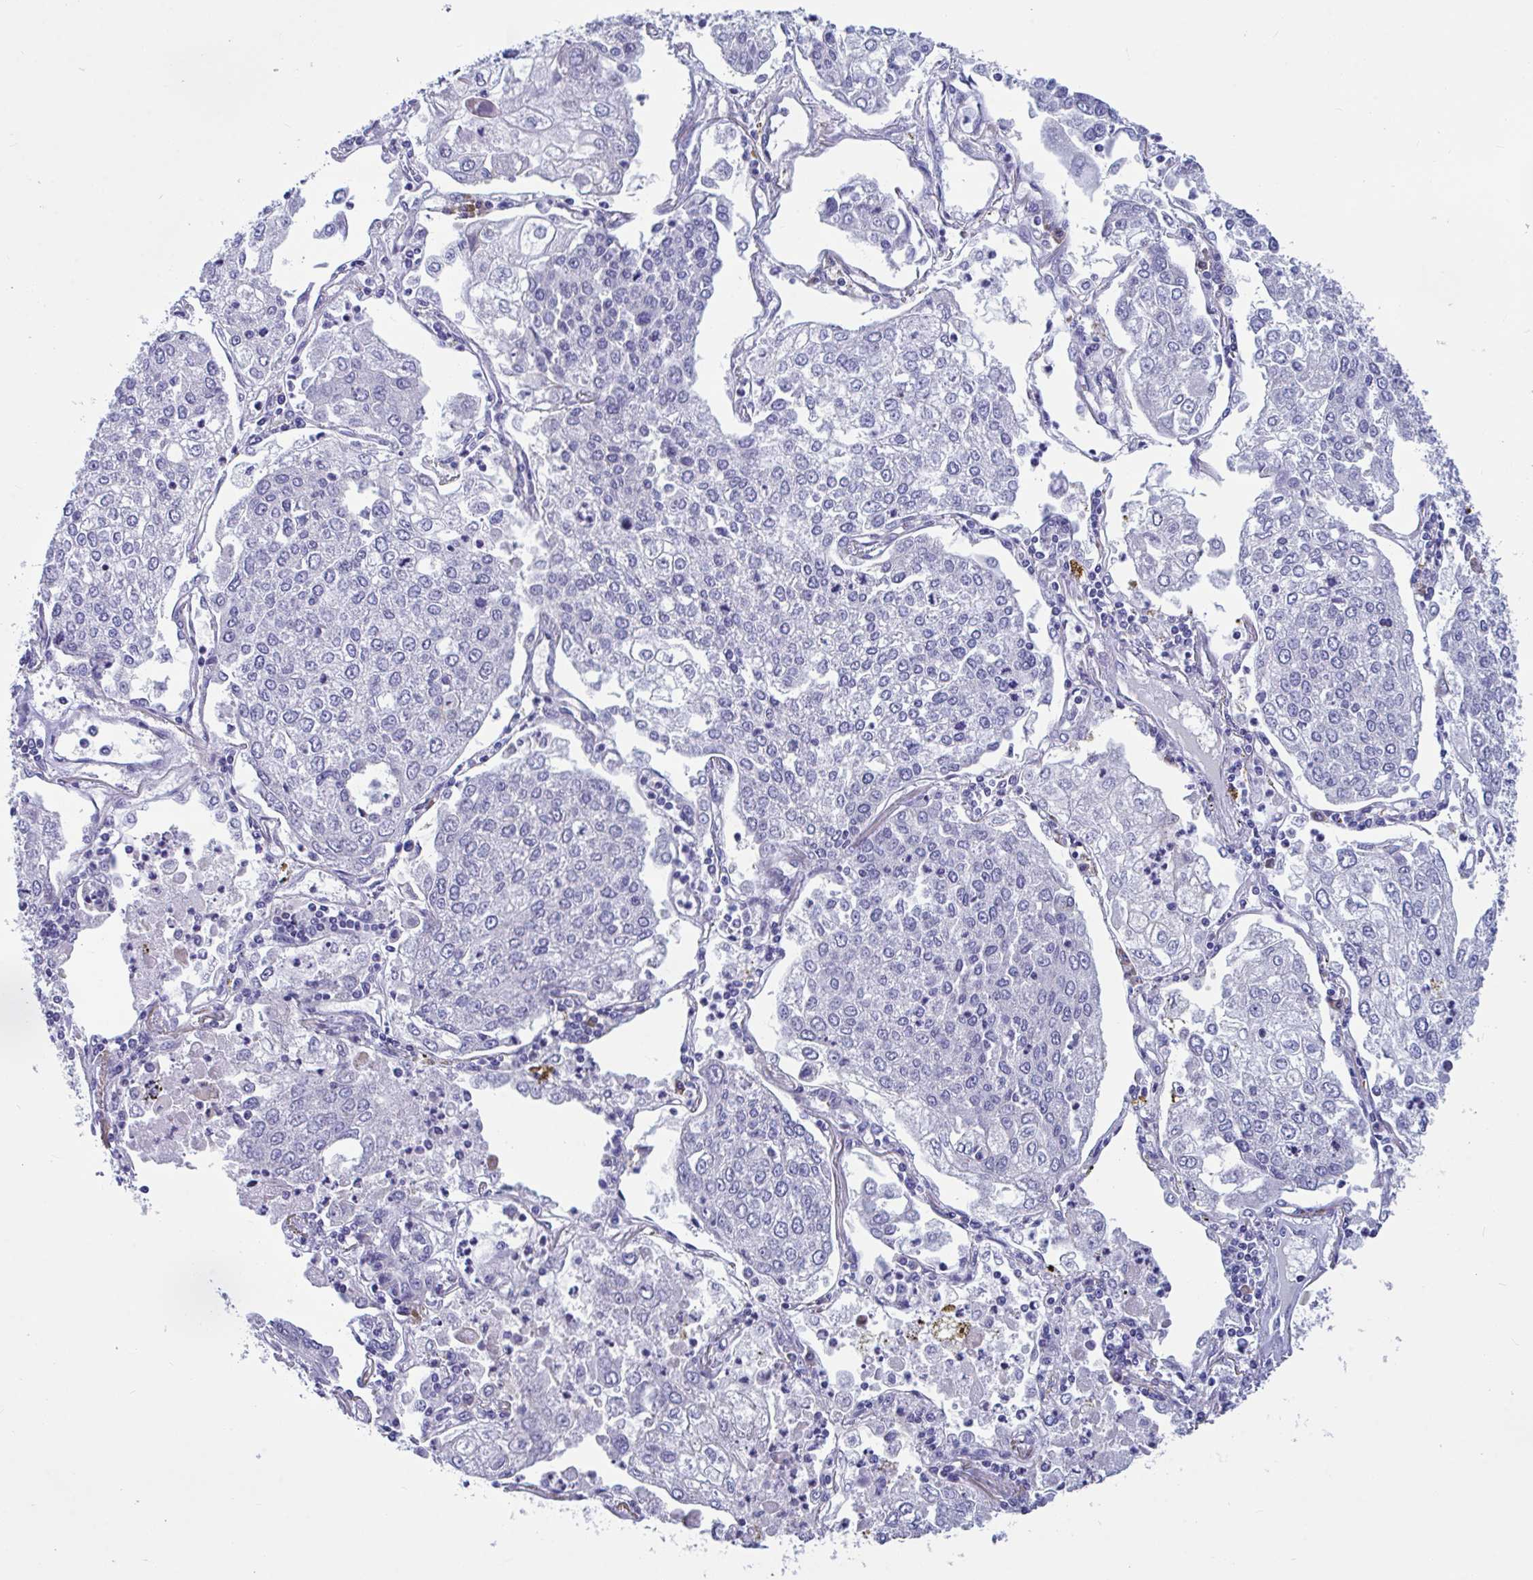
{"staining": {"intensity": "negative", "quantity": "none", "location": "none"}, "tissue": "lung cancer", "cell_type": "Tumor cells", "image_type": "cancer", "snomed": [{"axis": "morphology", "description": "Squamous cell carcinoma, NOS"}, {"axis": "topography", "description": "Lung"}], "caption": "An IHC photomicrograph of lung squamous cell carcinoma is shown. There is no staining in tumor cells of lung squamous cell carcinoma.", "gene": "WBP1", "patient": {"sex": "male", "age": 74}}